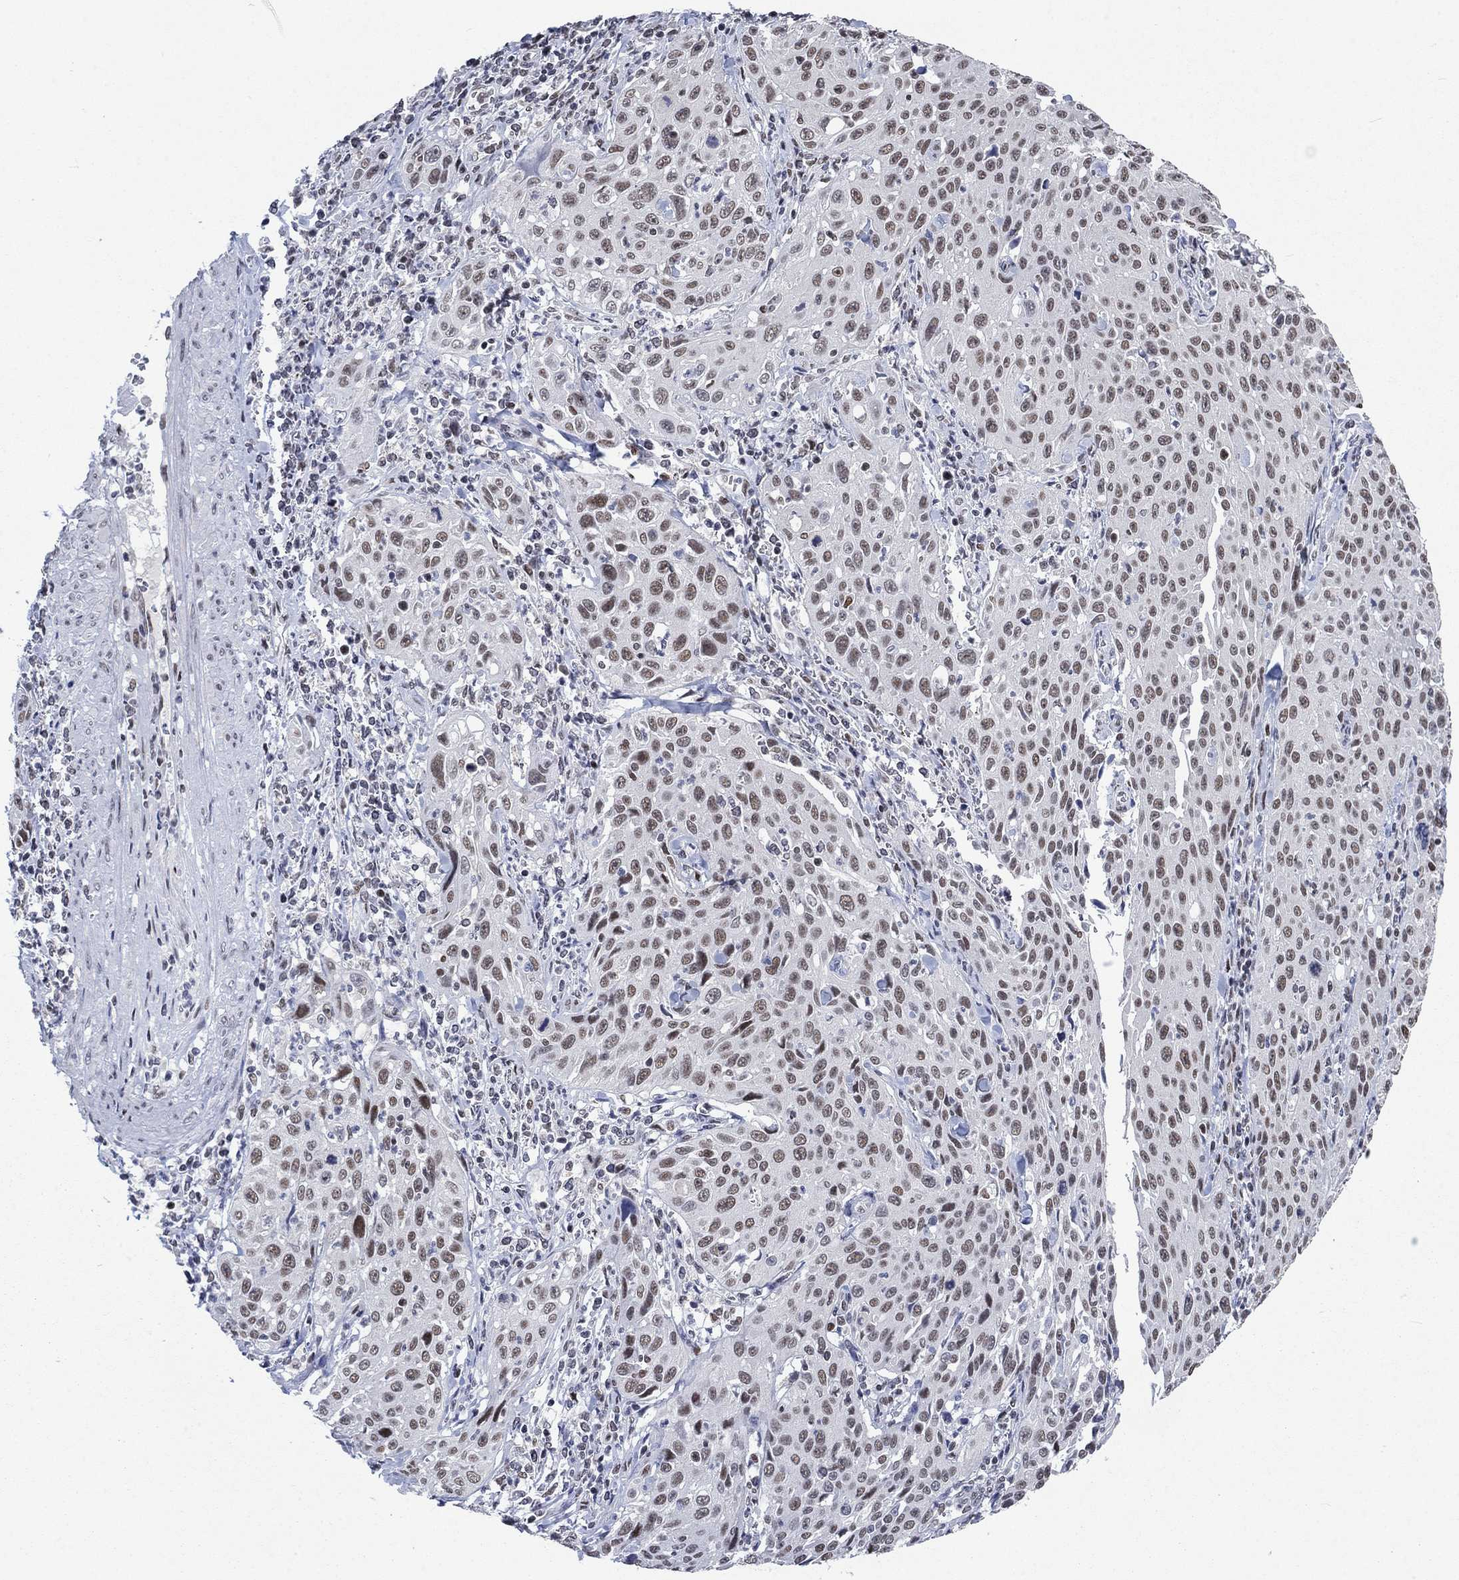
{"staining": {"intensity": "weak", "quantity": "25%-75%", "location": "nuclear"}, "tissue": "cervical cancer", "cell_type": "Tumor cells", "image_type": "cancer", "snomed": [{"axis": "morphology", "description": "Squamous cell carcinoma, NOS"}, {"axis": "topography", "description": "Cervix"}], "caption": "Human squamous cell carcinoma (cervical) stained with a protein marker demonstrates weak staining in tumor cells.", "gene": "HCFC1", "patient": {"sex": "female", "age": 26}}